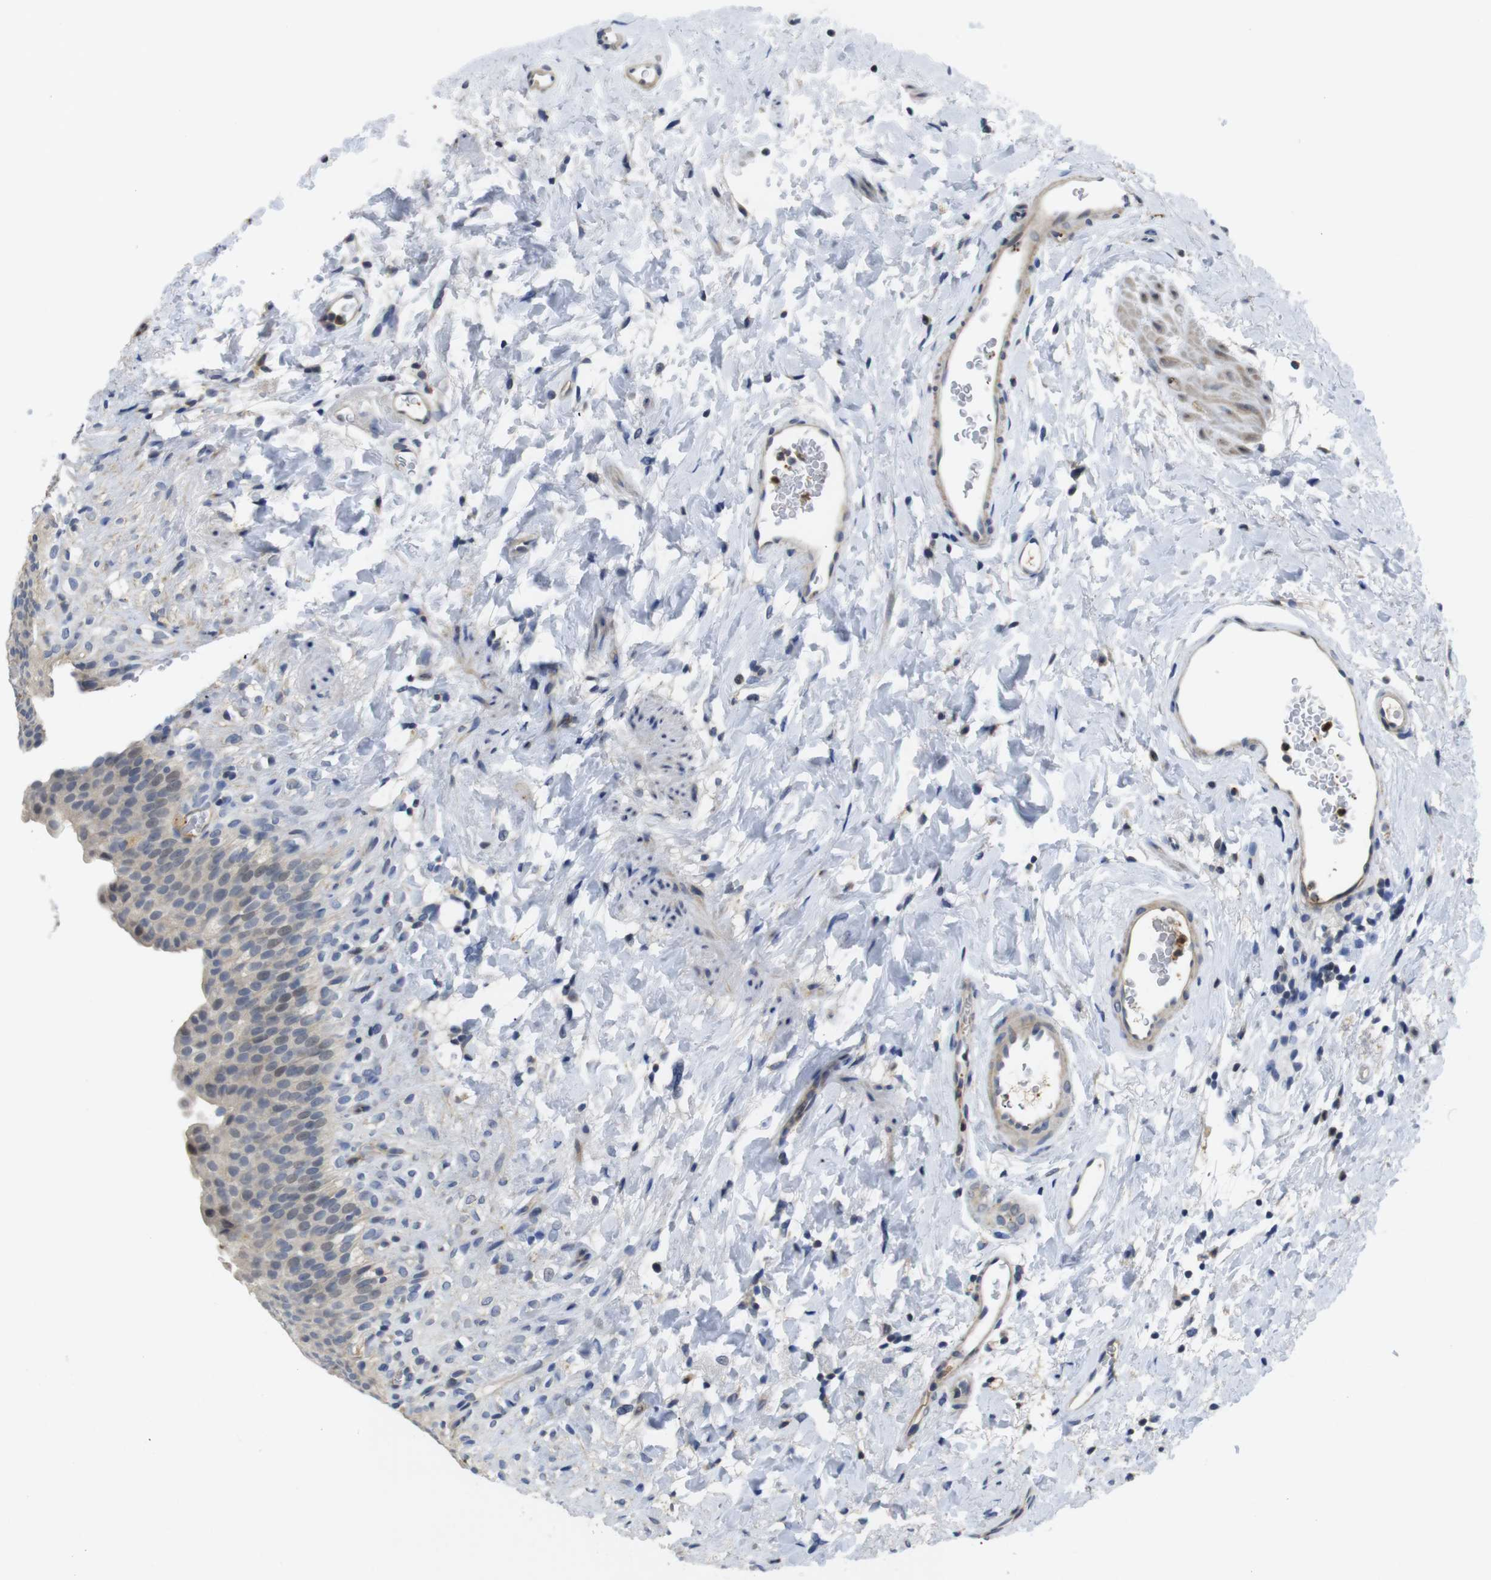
{"staining": {"intensity": "weak", "quantity": "<25%", "location": "cytoplasmic/membranous"}, "tissue": "urinary bladder", "cell_type": "Urothelial cells", "image_type": "normal", "snomed": [{"axis": "morphology", "description": "Normal tissue, NOS"}, {"axis": "topography", "description": "Urinary bladder"}], "caption": "Urinary bladder was stained to show a protein in brown. There is no significant positivity in urothelial cells. Brightfield microscopy of immunohistochemistry stained with DAB (brown) and hematoxylin (blue), captured at high magnification.", "gene": "FNTA", "patient": {"sex": "female", "age": 79}}